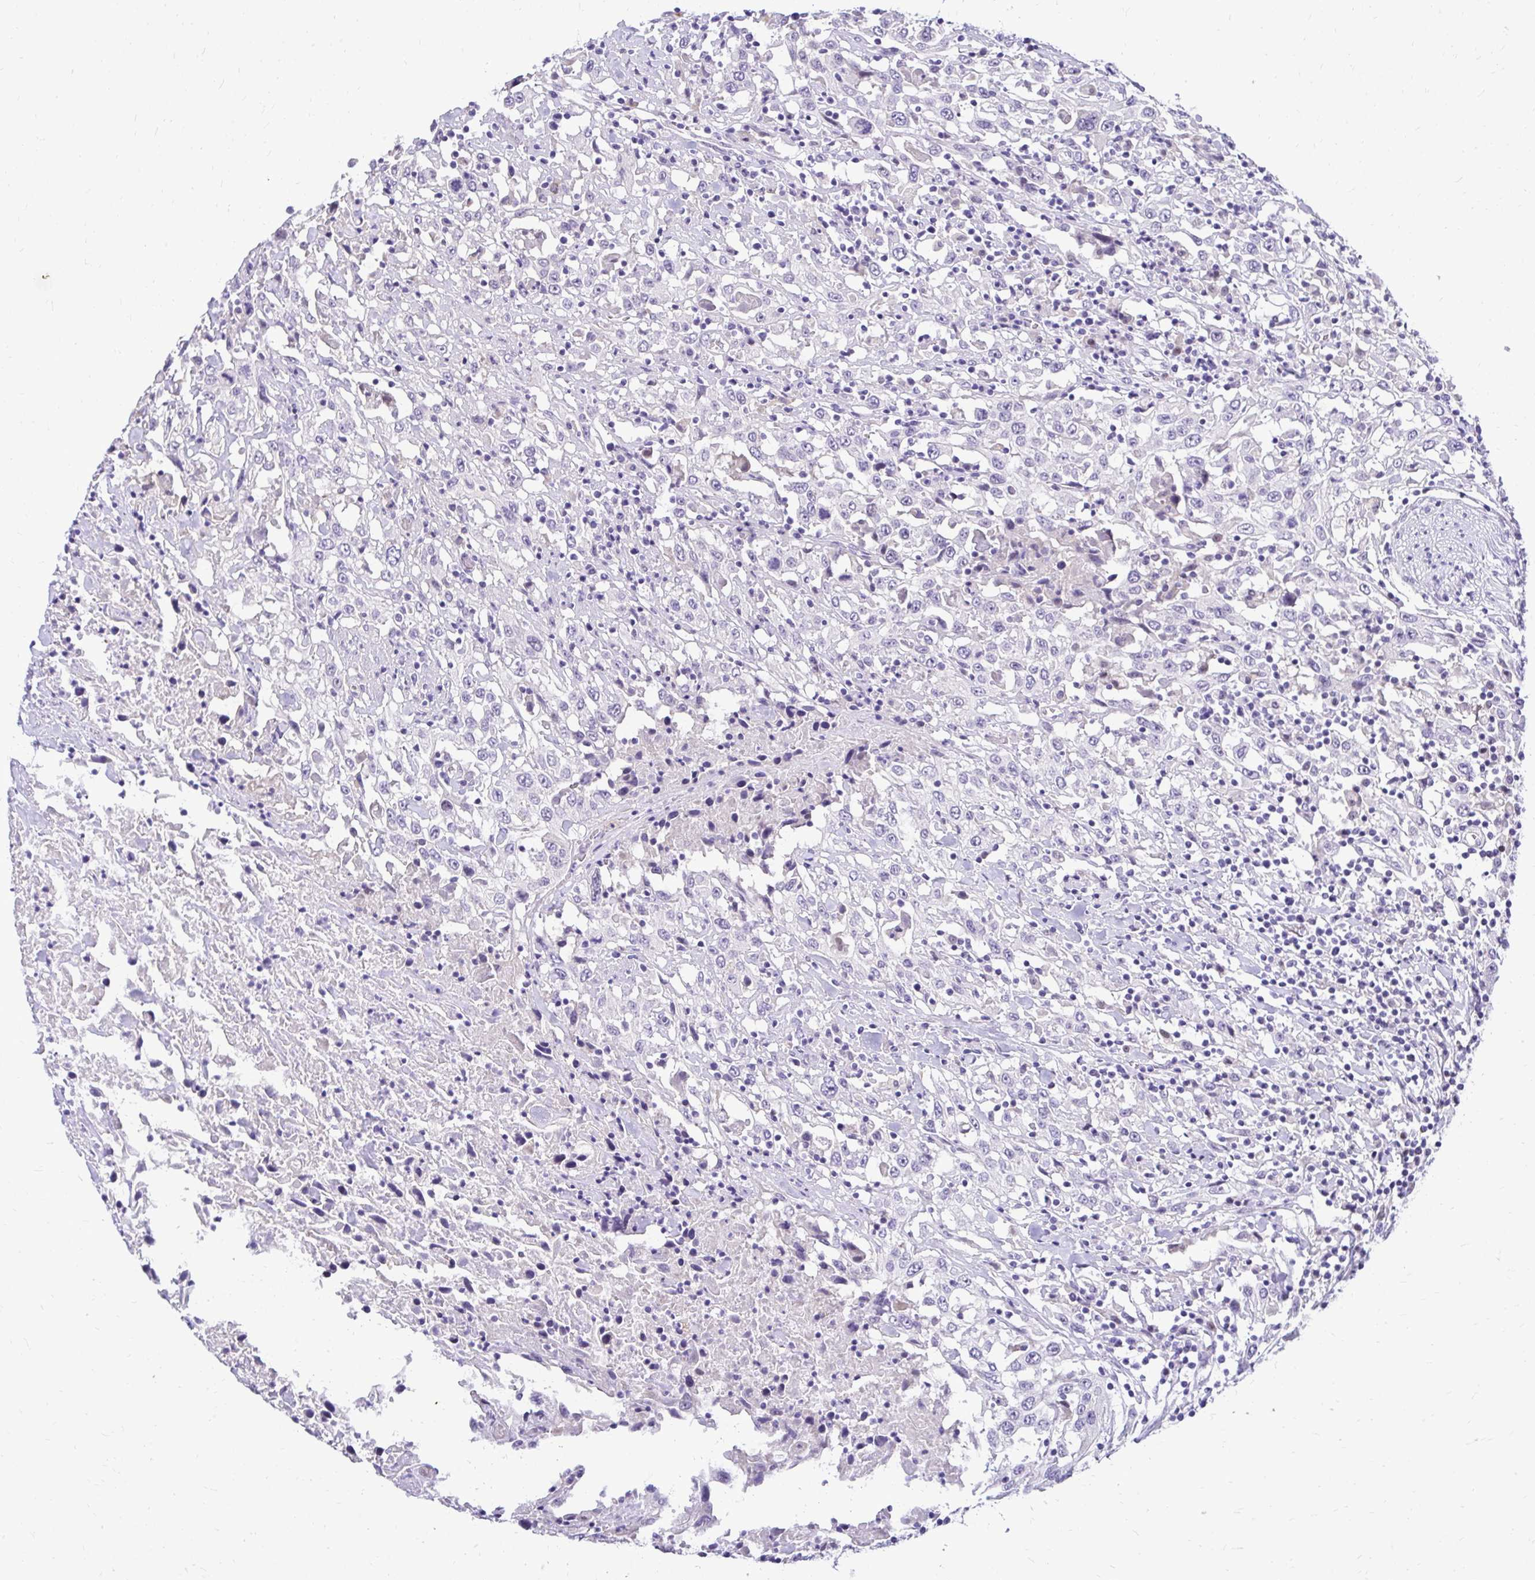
{"staining": {"intensity": "negative", "quantity": "none", "location": "none"}, "tissue": "urothelial cancer", "cell_type": "Tumor cells", "image_type": "cancer", "snomed": [{"axis": "morphology", "description": "Urothelial carcinoma, High grade"}, {"axis": "topography", "description": "Urinary bladder"}], "caption": "A high-resolution histopathology image shows immunohistochemistry (IHC) staining of urothelial carcinoma (high-grade), which demonstrates no significant staining in tumor cells.", "gene": "ZSWIM9", "patient": {"sex": "male", "age": 61}}